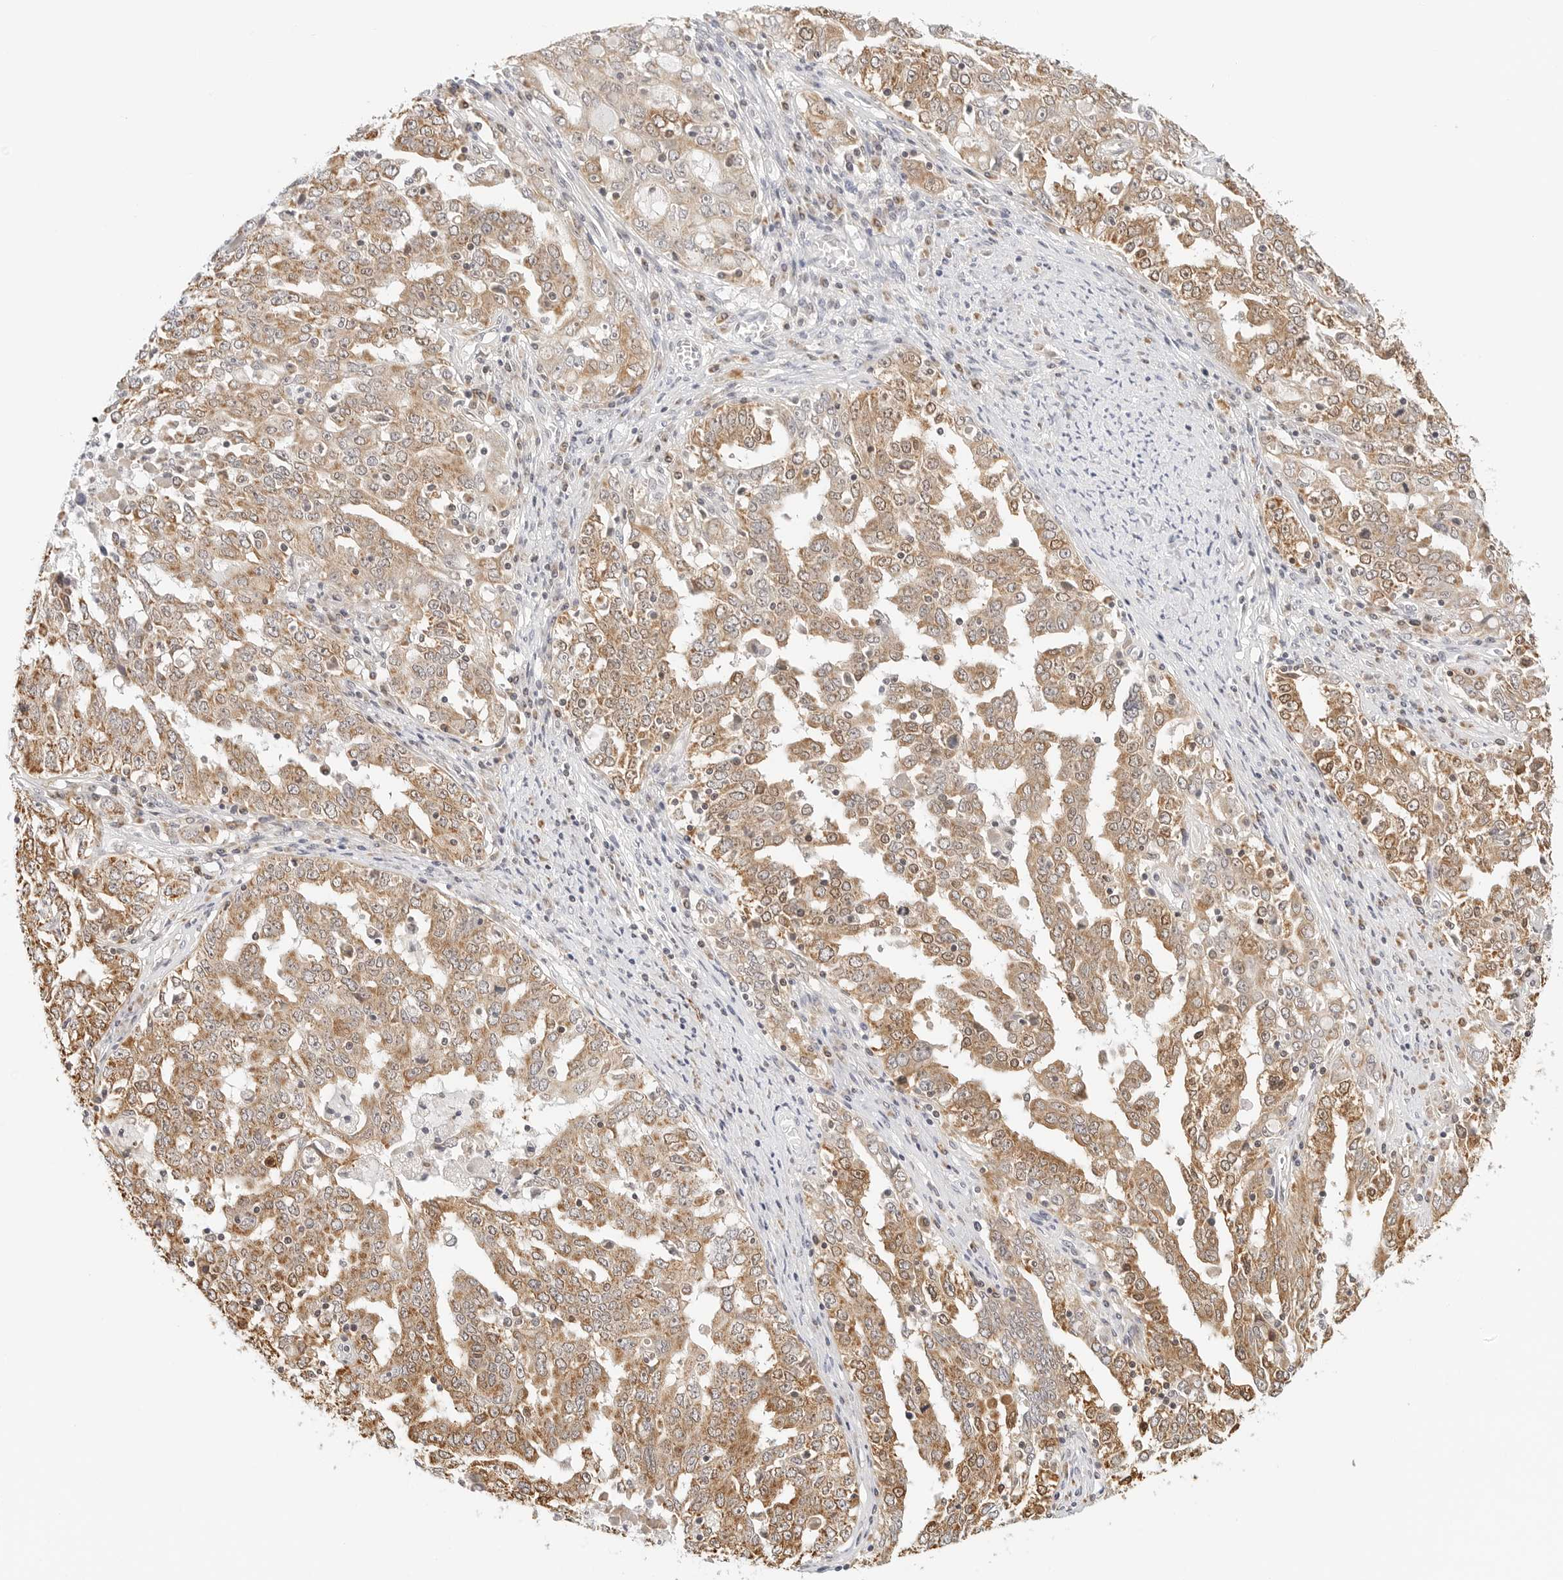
{"staining": {"intensity": "moderate", "quantity": ">75%", "location": "cytoplasmic/membranous"}, "tissue": "ovarian cancer", "cell_type": "Tumor cells", "image_type": "cancer", "snomed": [{"axis": "morphology", "description": "Carcinoma, endometroid"}, {"axis": "topography", "description": "Ovary"}], "caption": "Immunohistochemical staining of ovarian endometroid carcinoma demonstrates medium levels of moderate cytoplasmic/membranous protein expression in approximately >75% of tumor cells.", "gene": "ATL1", "patient": {"sex": "female", "age": 62}}